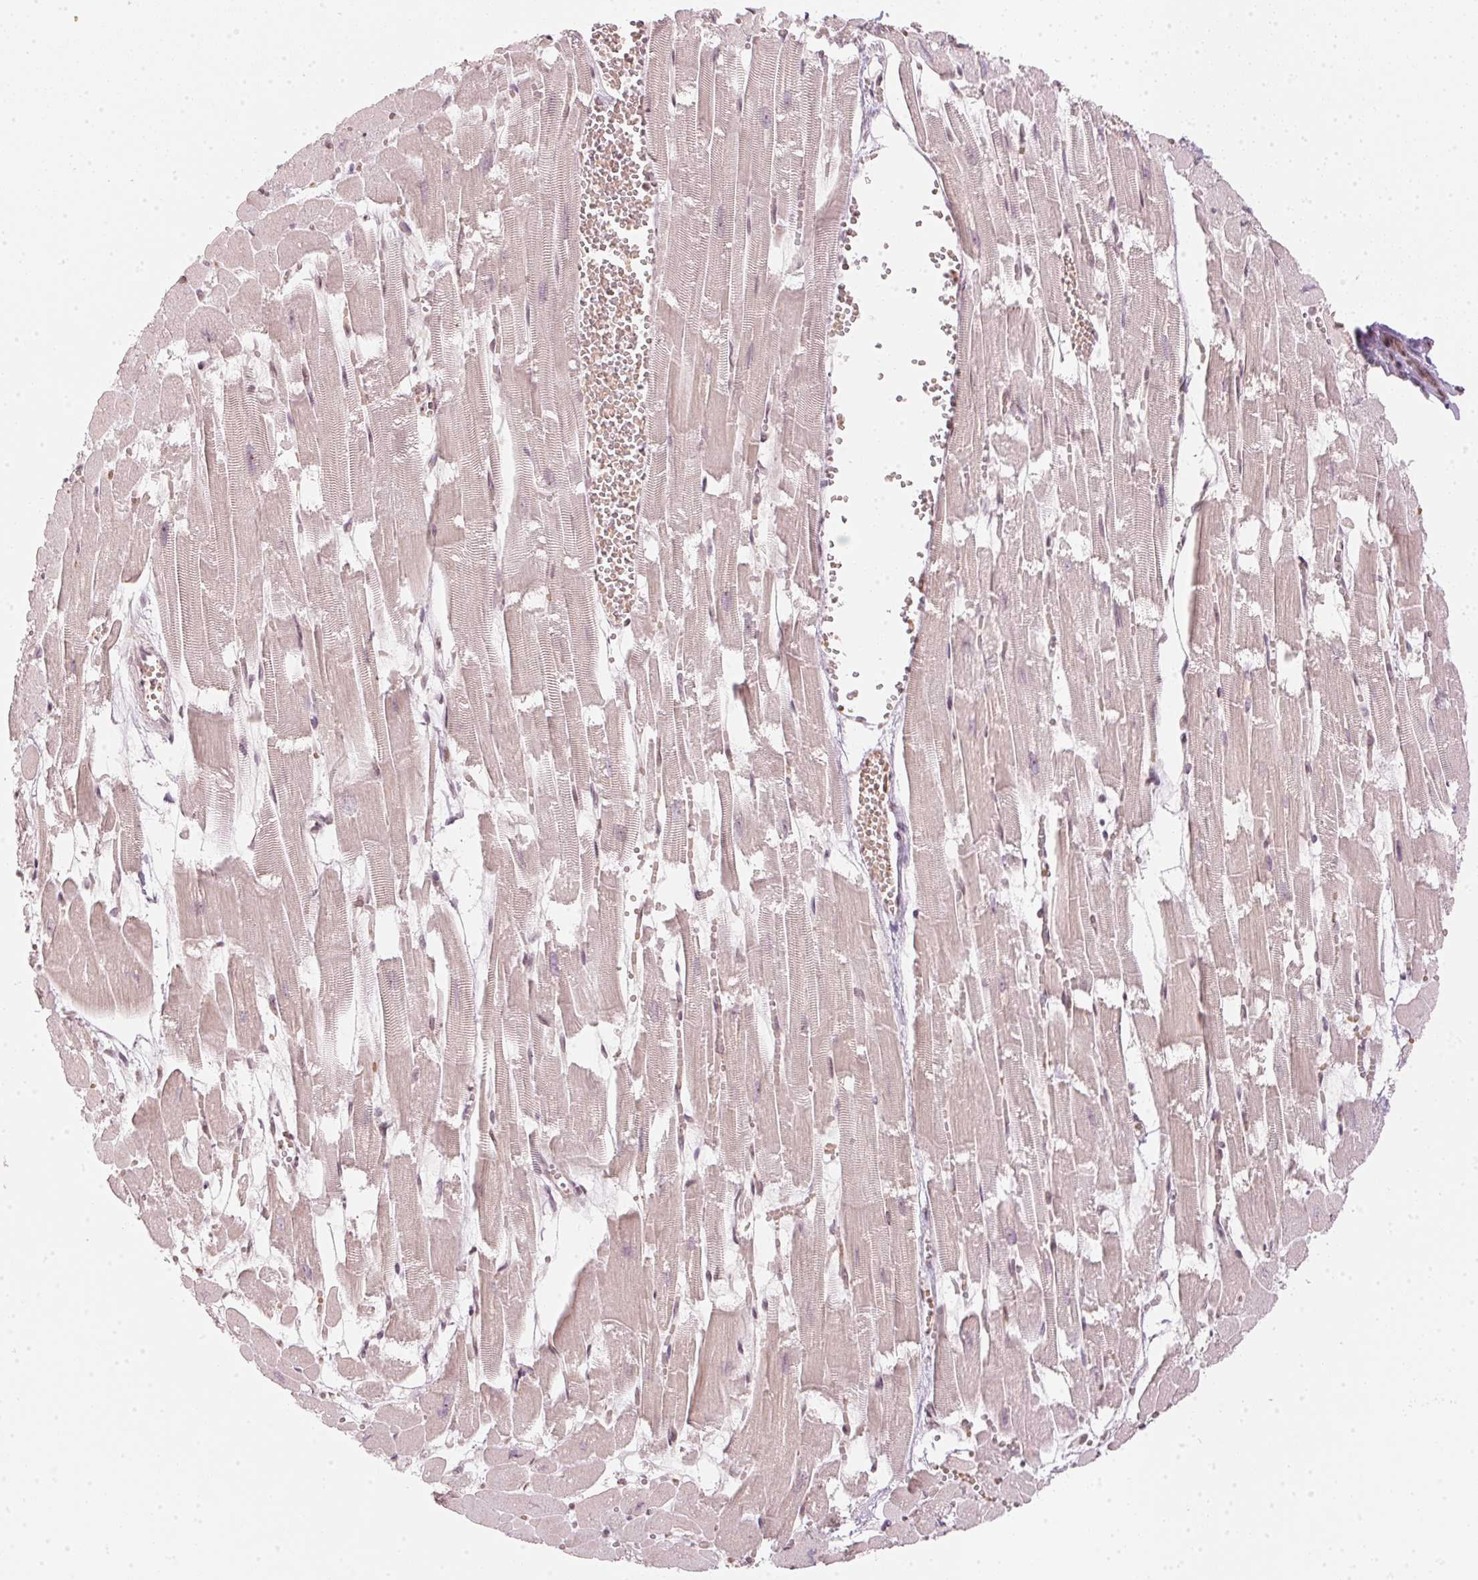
{"staining": {"intensity": "weak", "quantity": "25%-75%", "location": "cytoplasmic/membranous,nuclear"}, "tissue": "heart muscle", "cell_type": "Cardiomyocytes", "image_type": "normal", "snomed": [{"axis": "morphology", "description": "Normal tissue, NOS"}, {"axis": "topography", "description": "Heart"}], "caption": "The micrograph demonstrates immunohistochemical staining of benign heart muscle. There is weak cytoplasmic/membranous,nuclear expression is seen in approximately 25%-75% of cardiomyocytes. (Brightfield microscopy of DAB IHC at high magnification).", "gene": "KAT6A", "patient": {"sex": "female", "age": 52}}